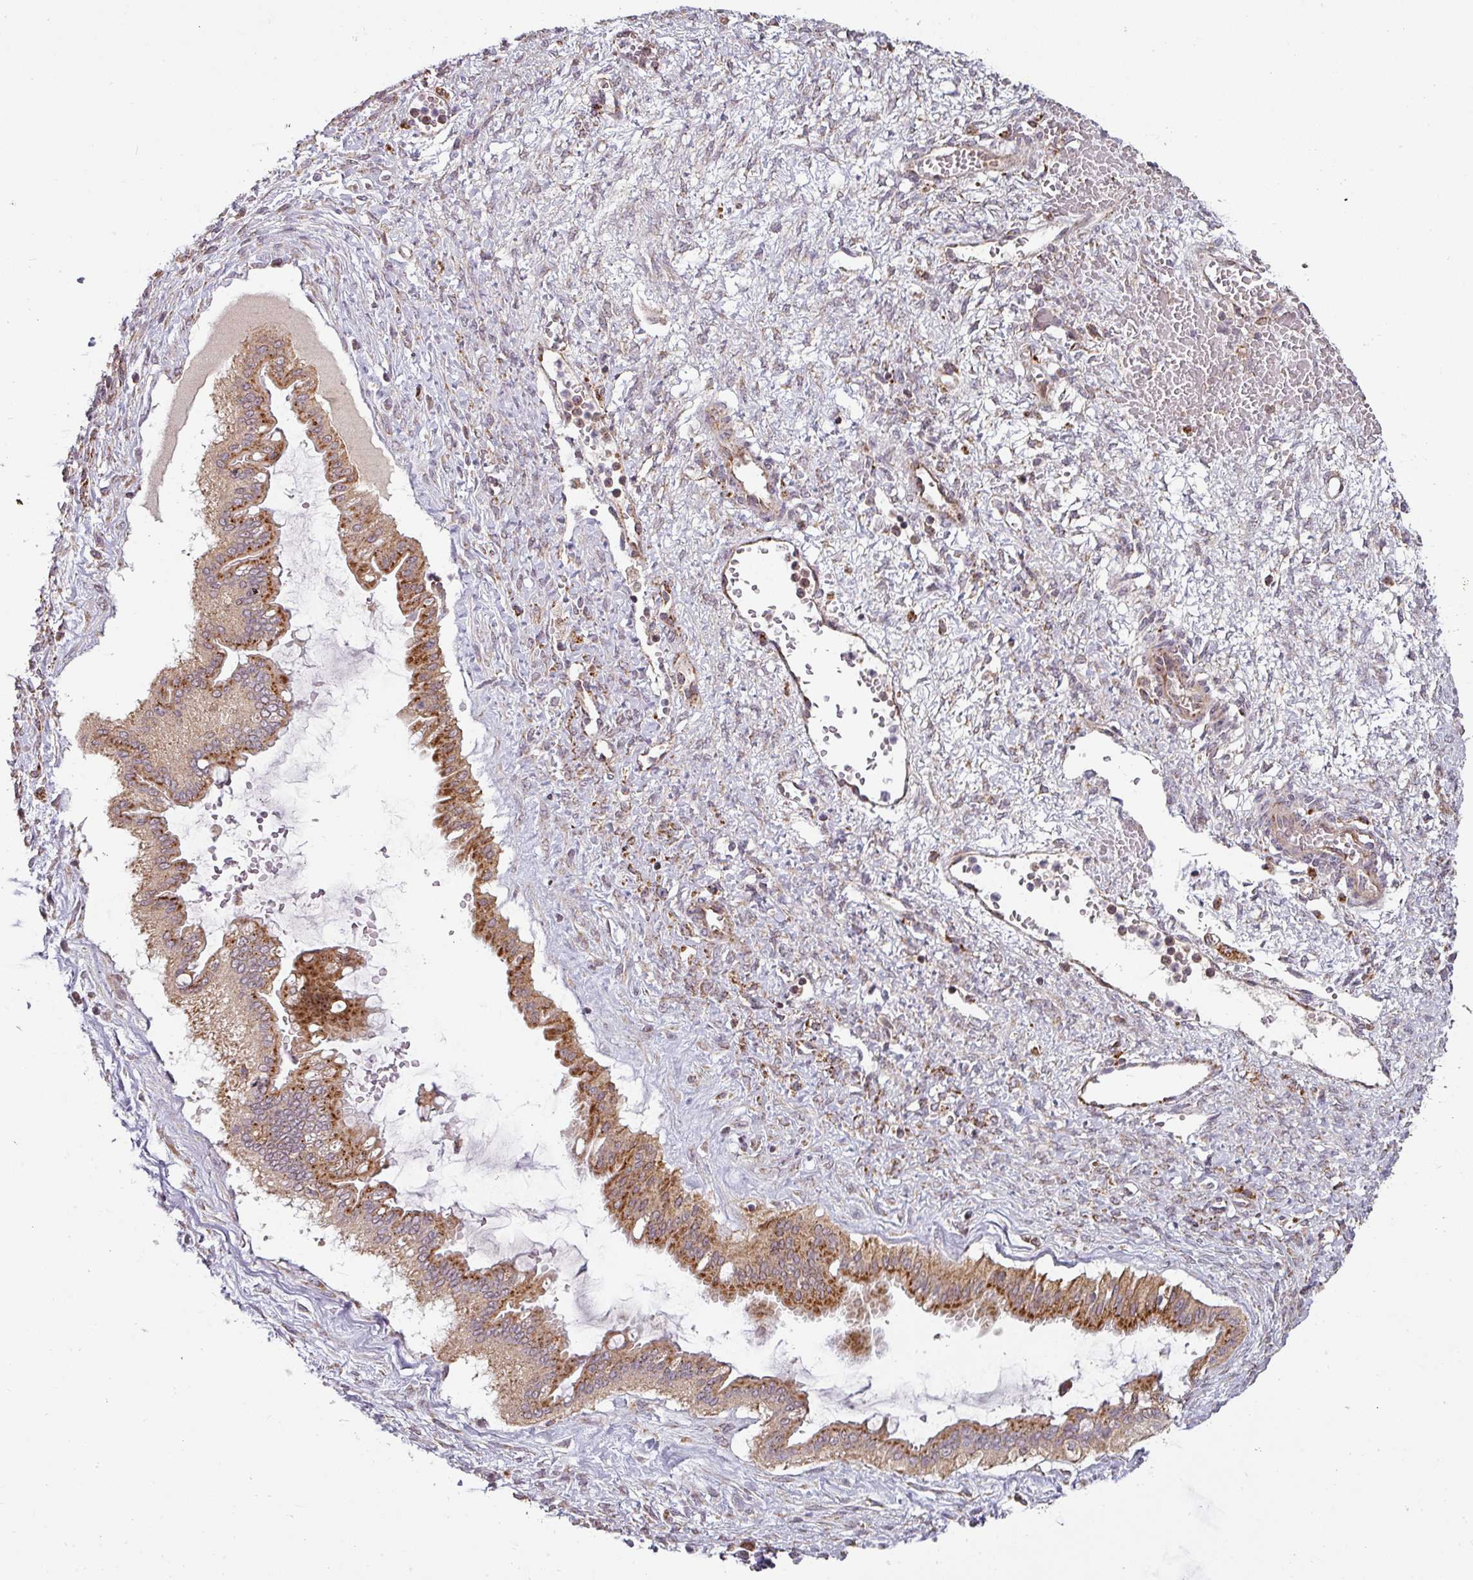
{"staining": {"intensity": "moderate", "quantity": ">75%", "location": "cytoplasmic/membranous"}, "tissue": "ovarian cancer", "cell_type": "Tumor cells", "image_type": "cancer", "snomed": [{"axis": "morphology", "description": "Cystadenocarcinoma, mucinous, NOS"}, {"axis": "topography", "description": "Ovary"}], "caption": "An image showing moderate cytoplasmic/membranous expression in approximately >75% of tumor cells in ovarian mucinous cystadenocarcinoma, as visualized by brown immunohistochemical staining.", "gene": "MRPS16", "patient": {"sex": "female", "age": 73}}